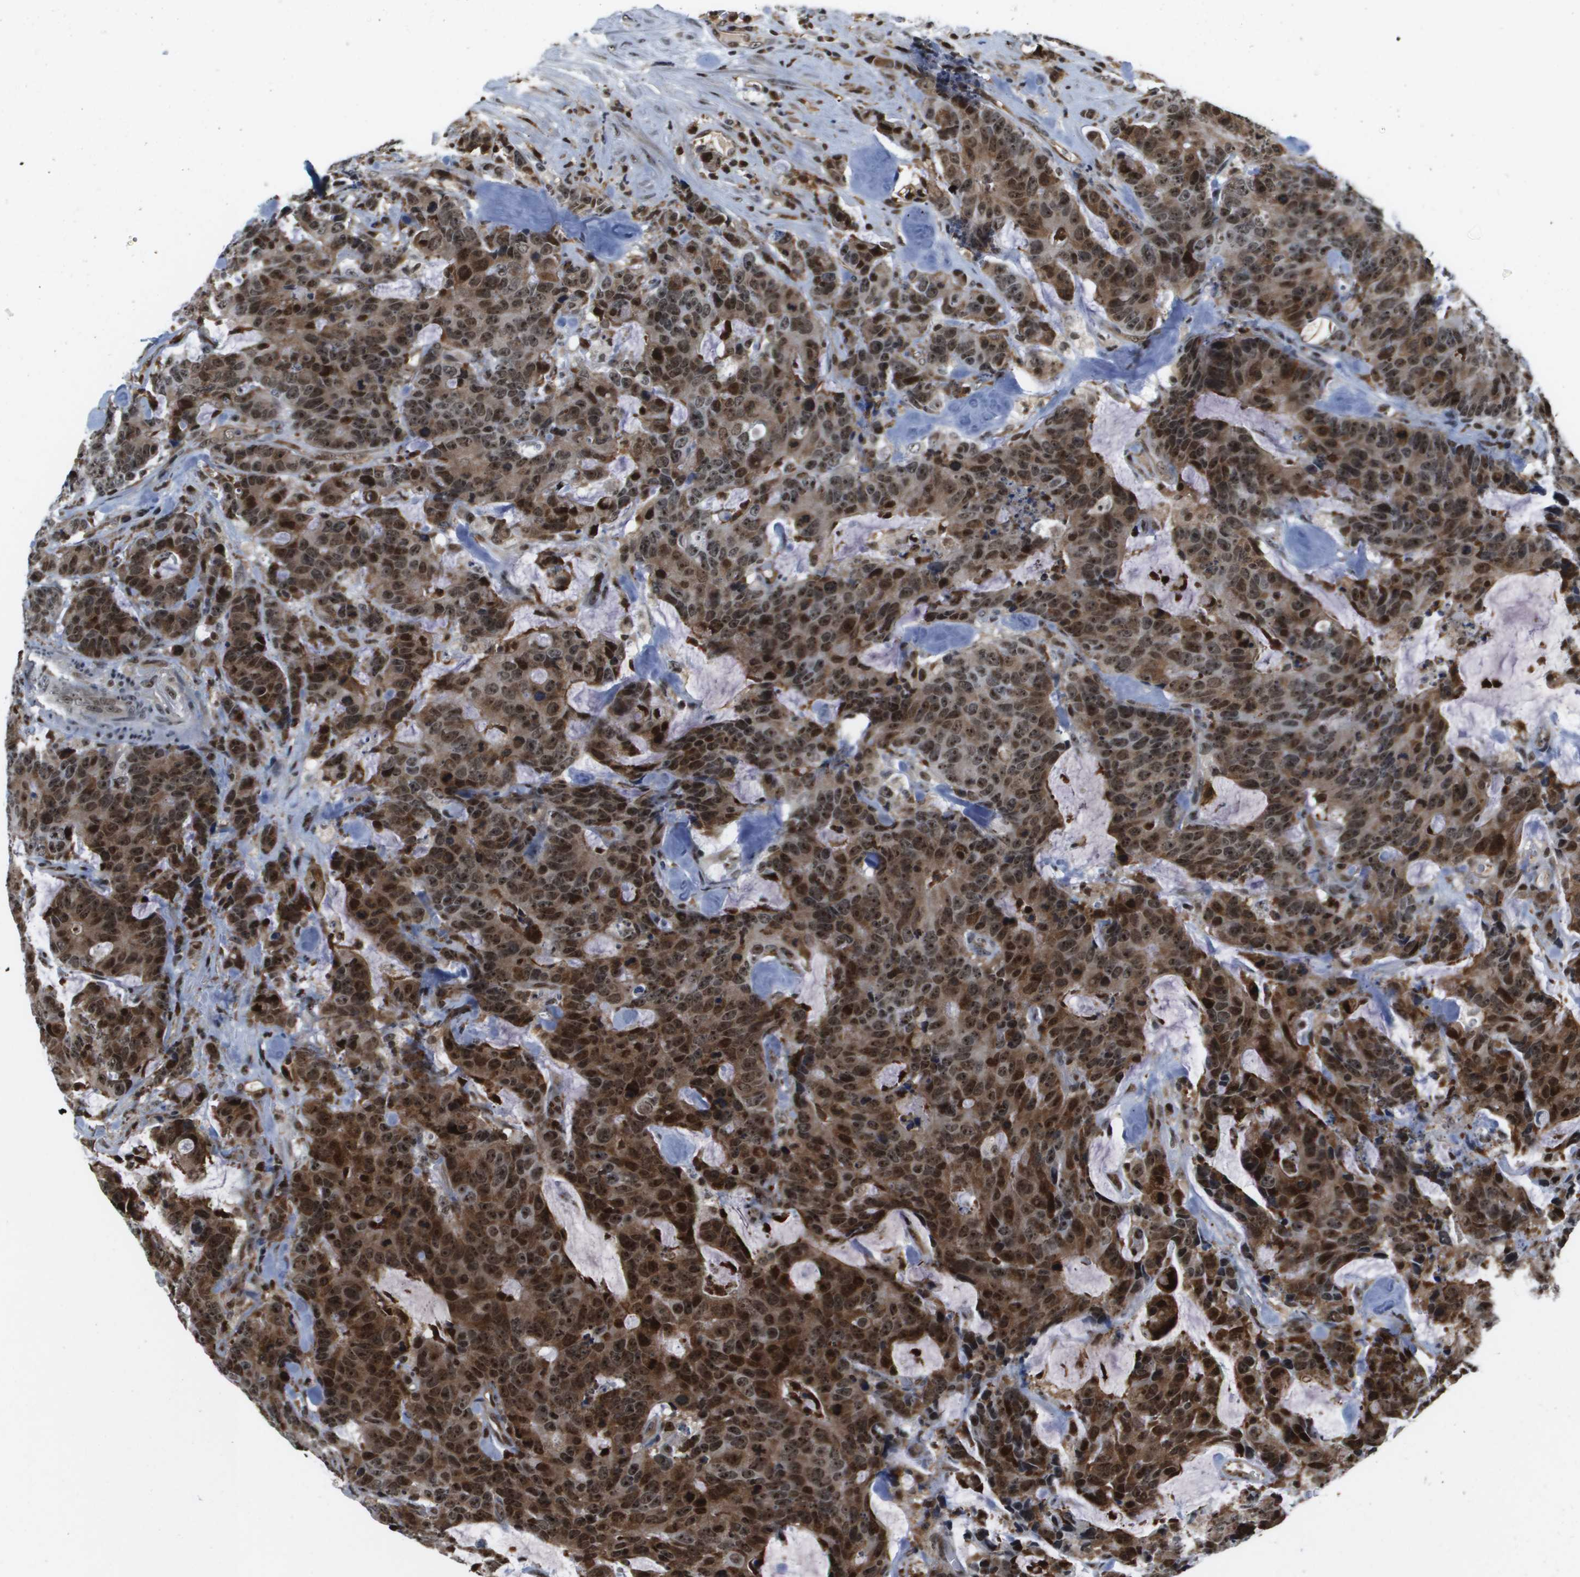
{"staining": {"intensity": "strong", "quantity": ">75%", "location": "cytoplasmic/membranous,nuclear"}, "tissue": "colorectal cancer", "cell_type": "Tumor cells", "image_type": "cancer", "snomed": [{"axis": "morphology", "description": "Adenocarcinoma, NOS"}, {"axis": "topography", "description": "Colon"}], "caption": "Tumor cells reveal high levels of strong cytoplasmic/membranous and nuclear positivity in about >75% of cells in human colorectal cancer (adenocarcinoma). (DAB = brown stain, brightfield microscopy at high magnification).", "gene": "EP400", "patient": {"sex": "female", "age": 86}}